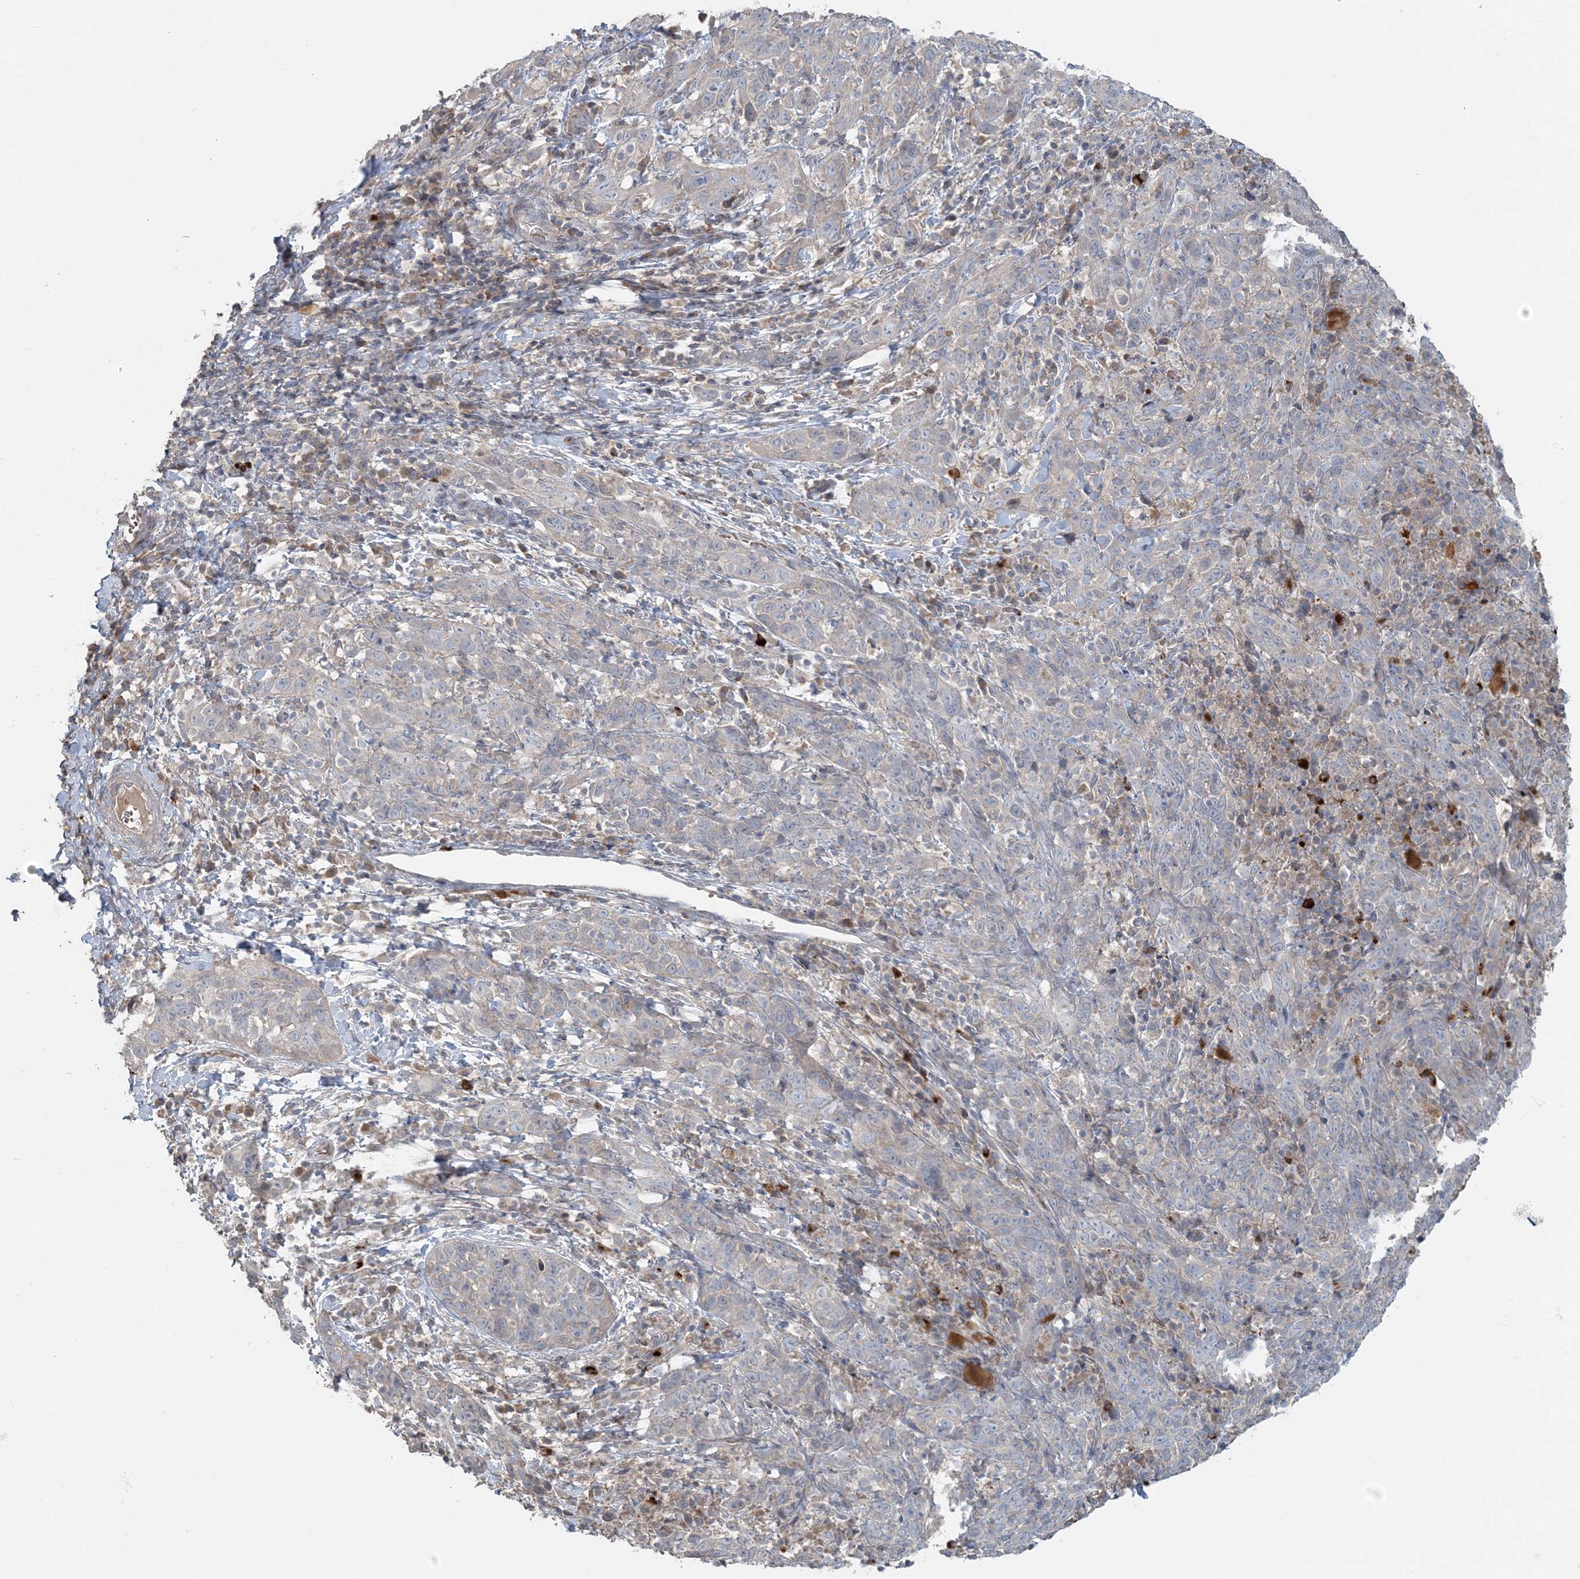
{"staining": {"intensity": "negative", "quantity": "none", "location": "none"}, "tissue": "cervical cancer", "cell_type": "Tumor cells", "image_type": "cancer", "snomed": [{"axis": "morphology", "description": "Squamous cell carcinoma, NOS"}, {"axis": "topography", "description": "Cervix"}], "caption": "This is an immunohistochemistry (IHC) micrograph of human cervical cancer. There is no positivity in tumor cells.", "gene": "SLC4A10", "patient": {"sex": "female", "age": 46}}